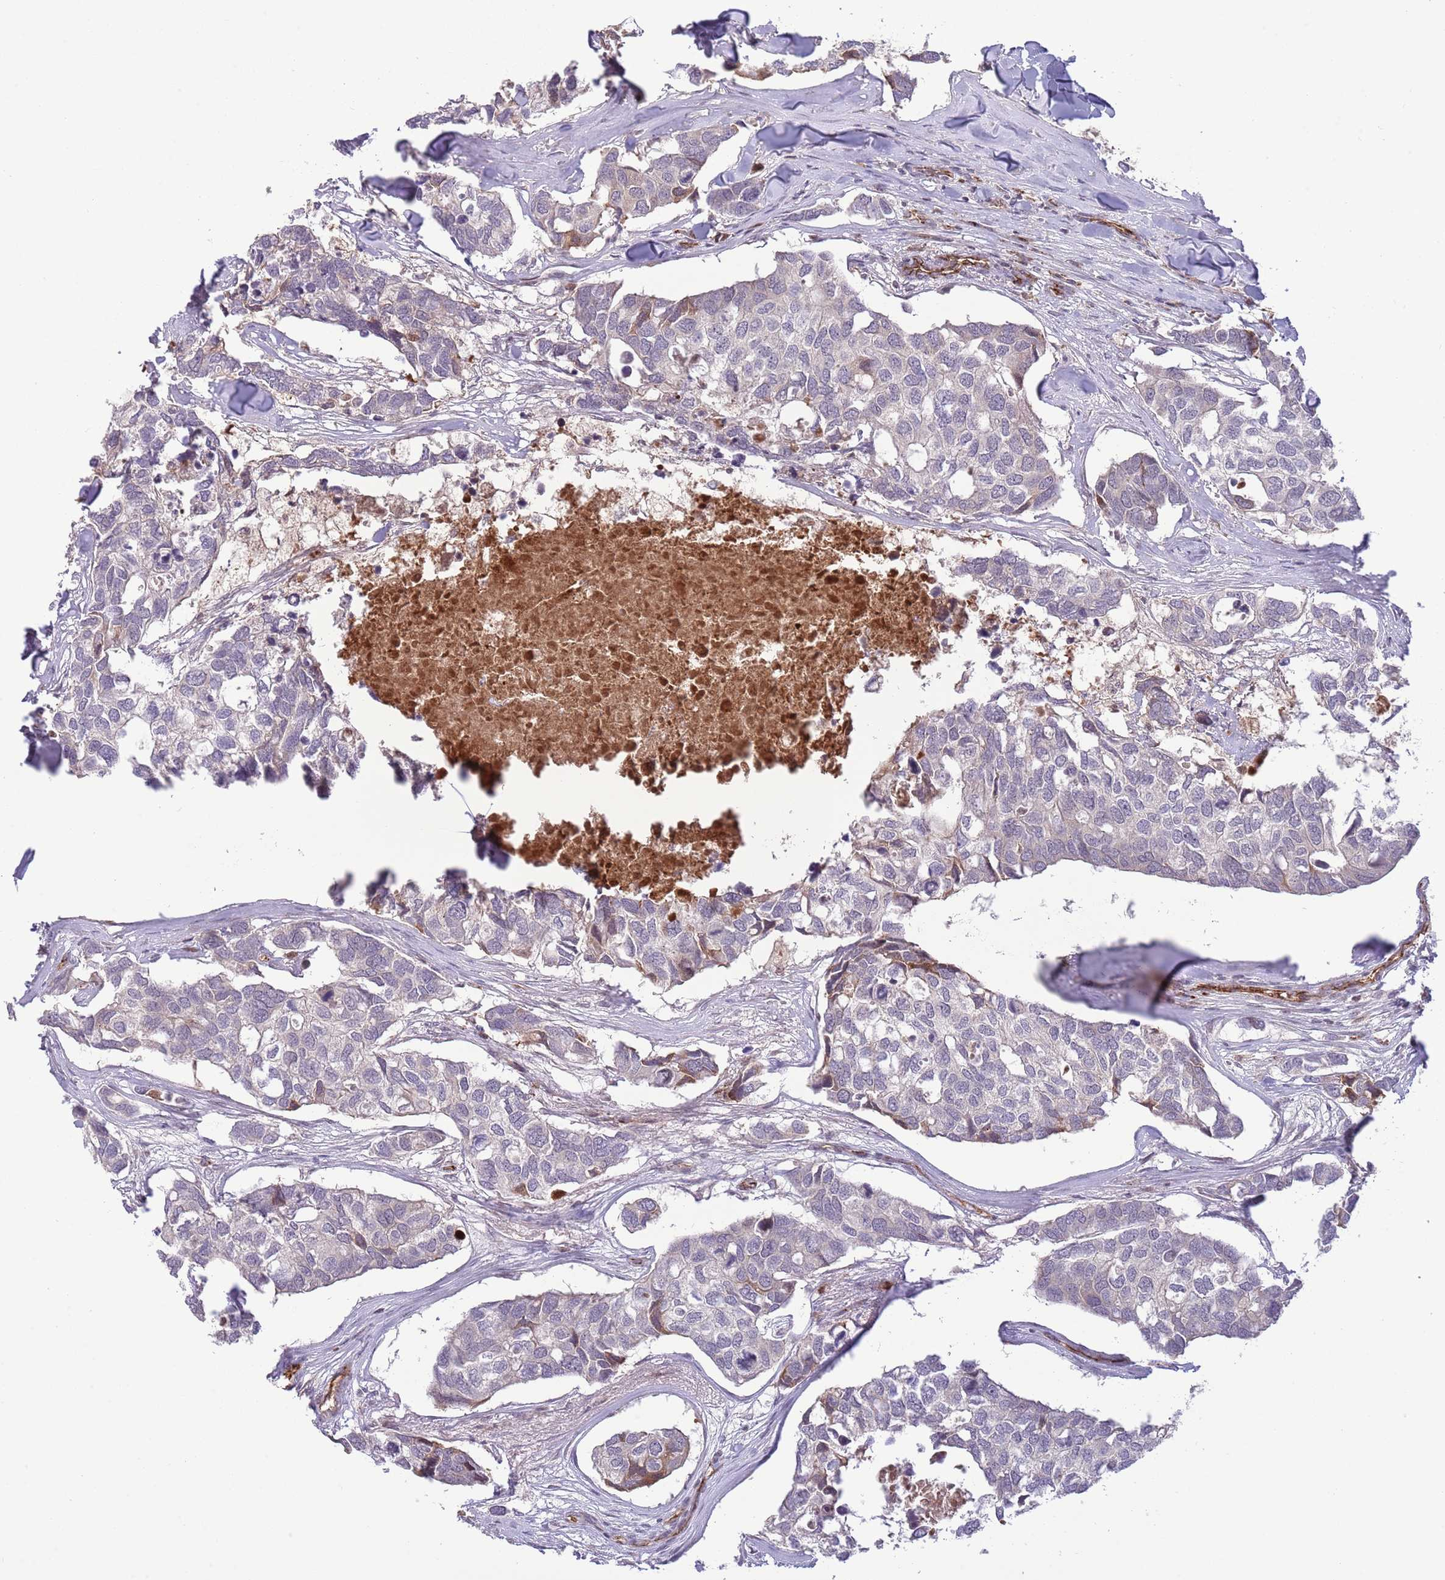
{"staining": {"intensity": "weak", "quantity": "<25%", "location": "cytoplasmic/membranous"}, "tissue": "breast cancer", "cell_type": "Tumor cells", "image_type": "cancer", "snomed": [{"axis": "morphology", "description": "Duct carcinoma"}, {"axis": "topography", "description": "Breast"}], "caption": "Histopathology image shows no protein positivity in tumor cells of invasive ductal carcinoma (breast) tissue.", "gene": "DPP10", "patient": {"sex": "female", "age": 83}}